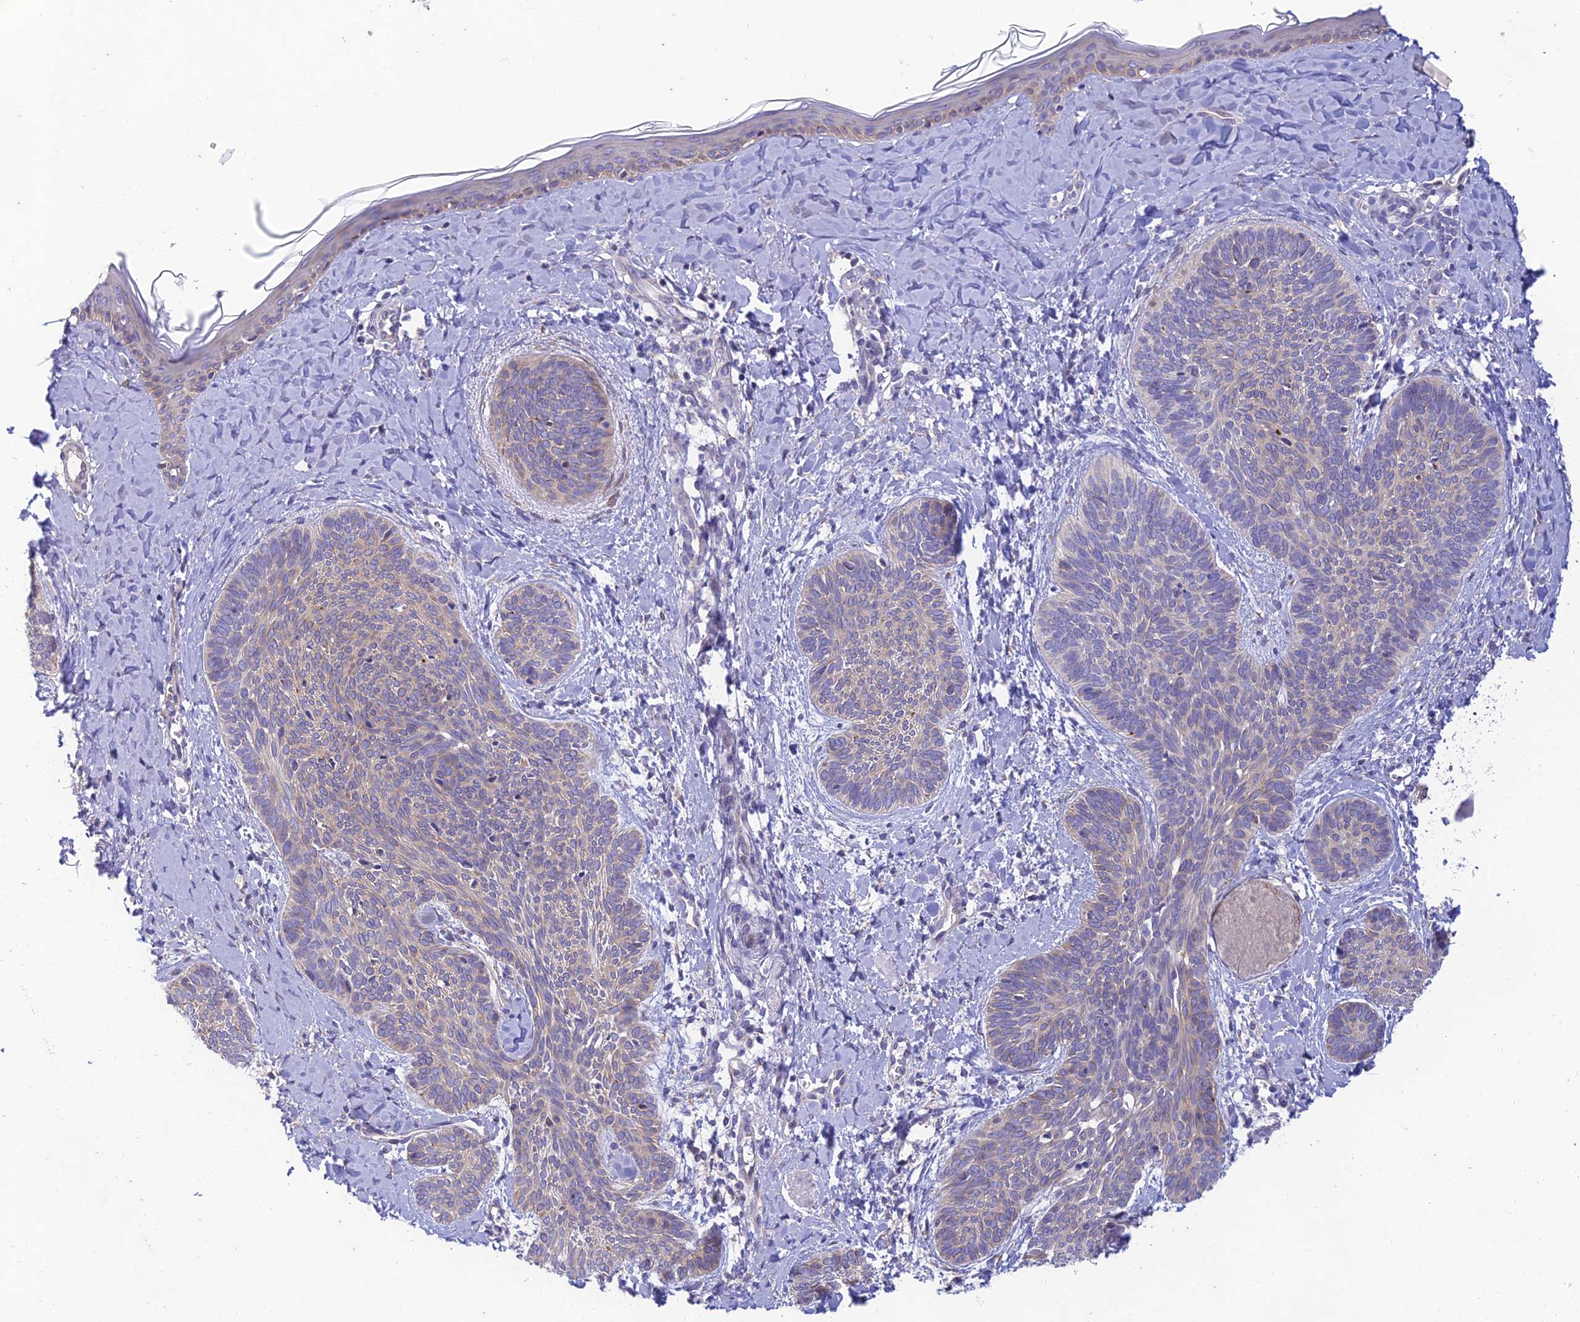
{"staining": {"intensity": "weak", "quantity": "<25%", "location": "cytoplasmic/membranous"}, "tissue": "skin cancer", "cell_type": "Tumor cells", "image_type": "cancer", "snomed": [{"axis": "morphology", "description": "Basal cell carcinoma"}, {"axis": "topography", "description": "Skin"}], "caption": "Tumor cells show no significant staining in skin cancer (basal cell carcinoma).", "gene": "PTCD2", "patient": {"sex": "female", "age": 81}}